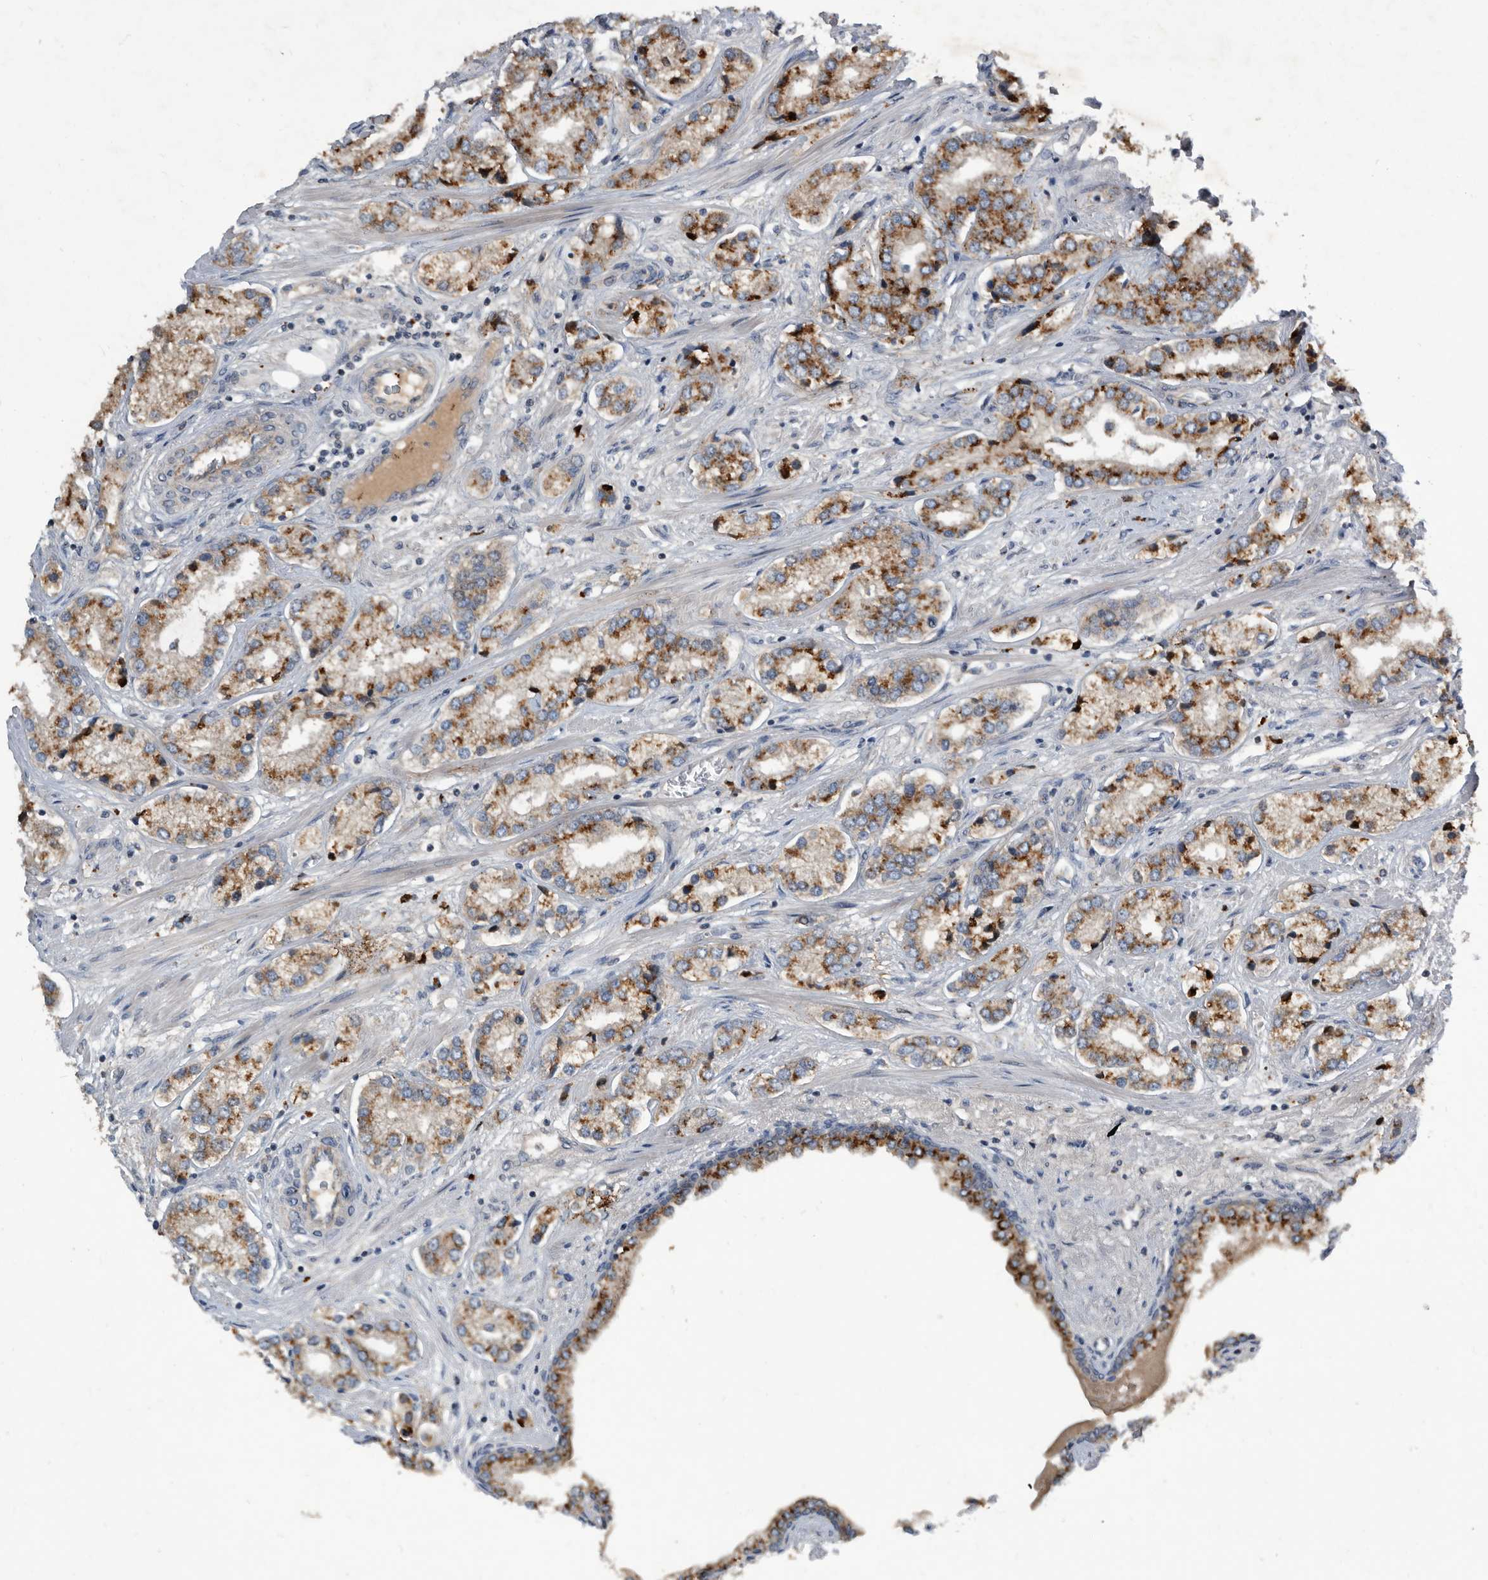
{"staining": {"intensity": "strong", "quantity": ">75%", "location": "cytoplasmic/membranous"}, "tissue": "prostate cancer", "cell_type": "Tumor cells", "image_type": "cancer", "snomed": [{"axis": "morphology", "description": "Adenocarcinoma, High grade"}, {"axis": "topography", "description": "Prostate"}], "caption": "The immunohistochemical stain labels strong cytoplasmic/membranous expression in tumor cells of adenocarcinoma (high-grade) (prostate) tissue. (Brightfield microscopy of DAB IHC at high magnification).", "gene": "PI15", "patient": {"sex": "male", "age": 66}}